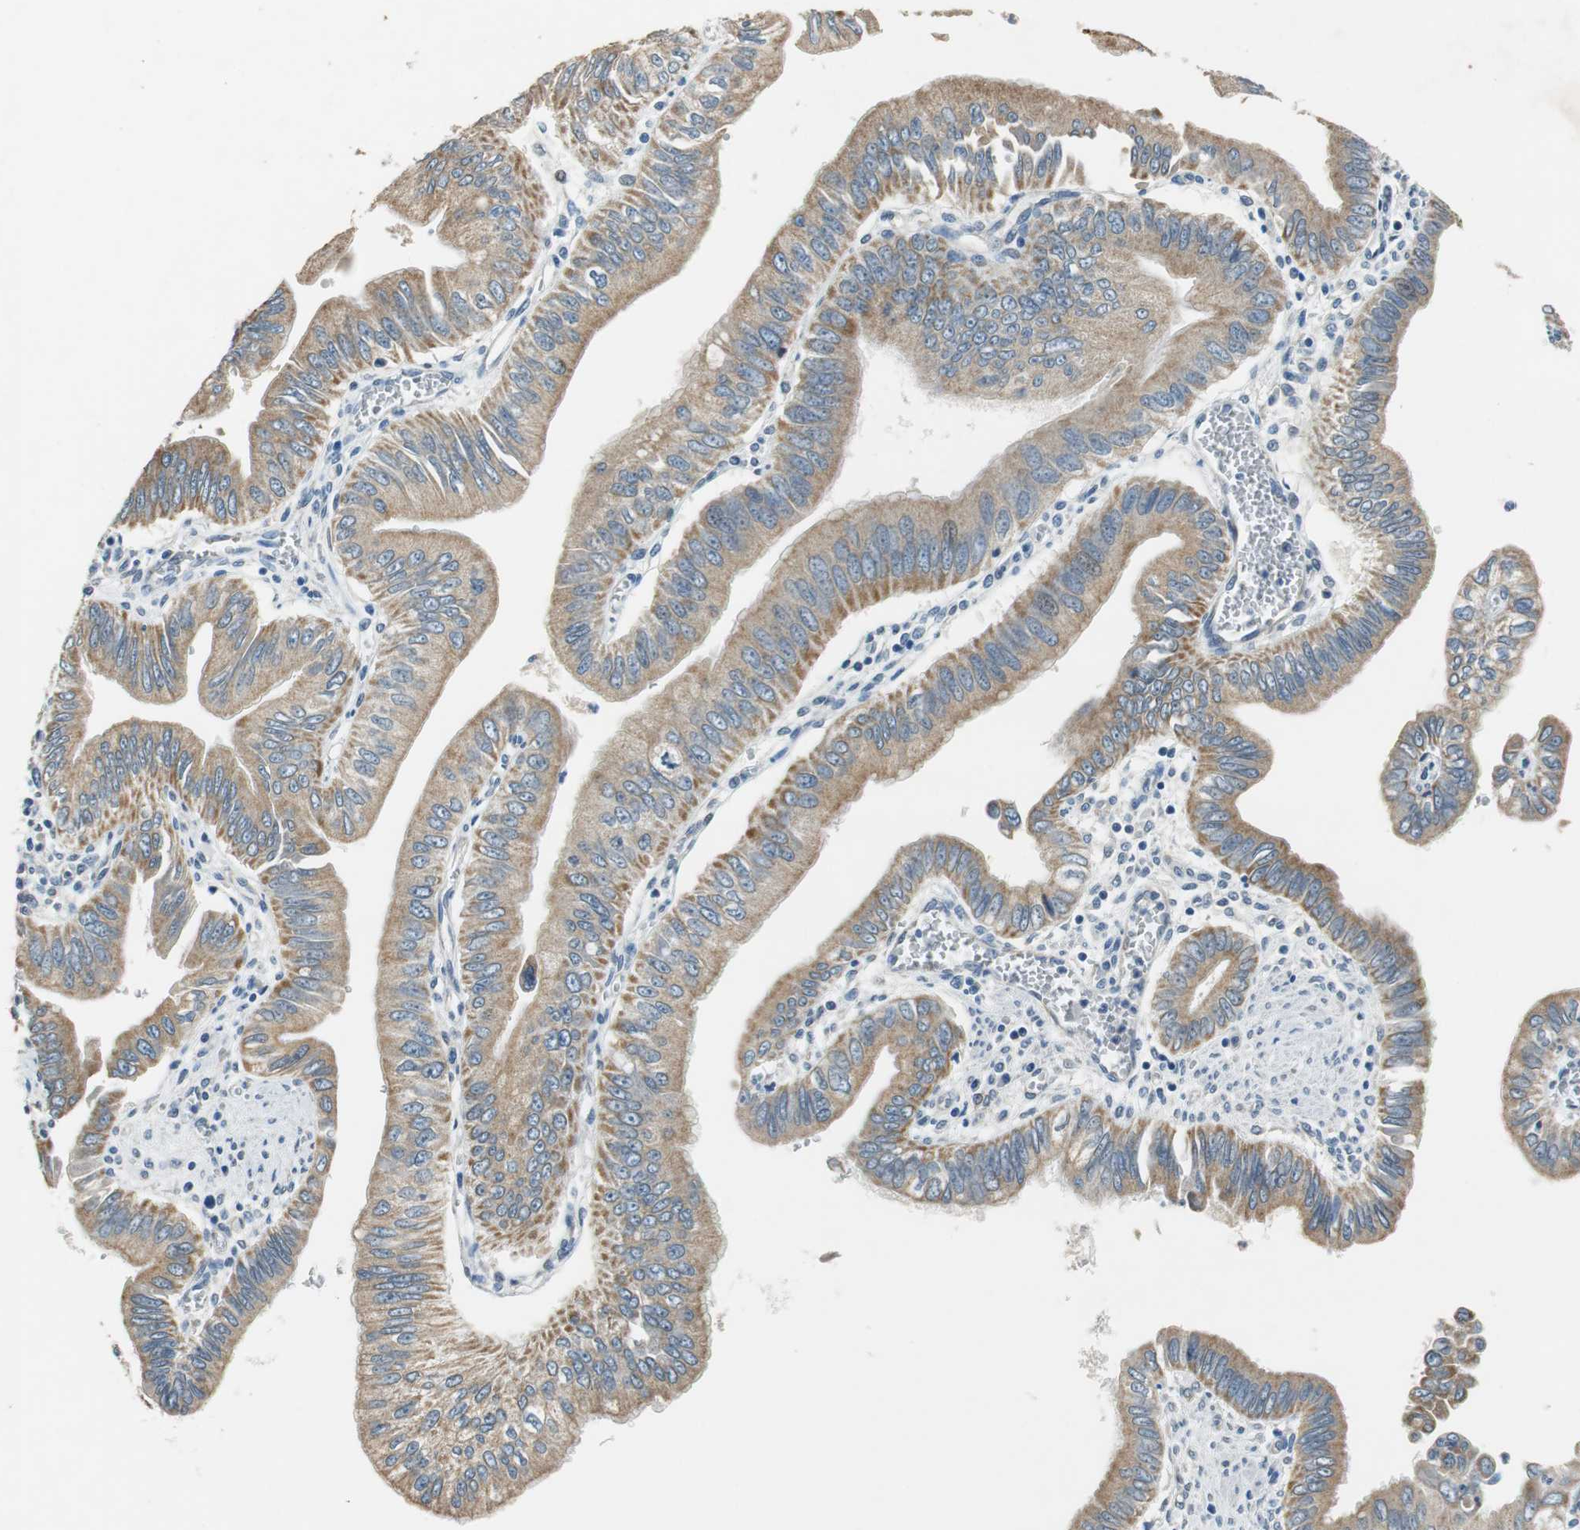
{"staining": {"intensity": "moderate", "quantity": ">75%", "location": "cytoplasmic/membranous"}, "tissue": "pancreatic cancer", "cell_type": "Tumor cells", "image_type": "cancer", "snomed": [{"axis": "morphology", "description": "Normal tissue, NOS"}, {"axis": "topography", "description": "Lymph node"}], "caption": "Moderate cytoplasmic/membranous staining is identified in approximately >75% of tumor cells in pancreatic cancer.", "gene": "ALDH4A1", "patient": {"sex": "male", "age": 50}}